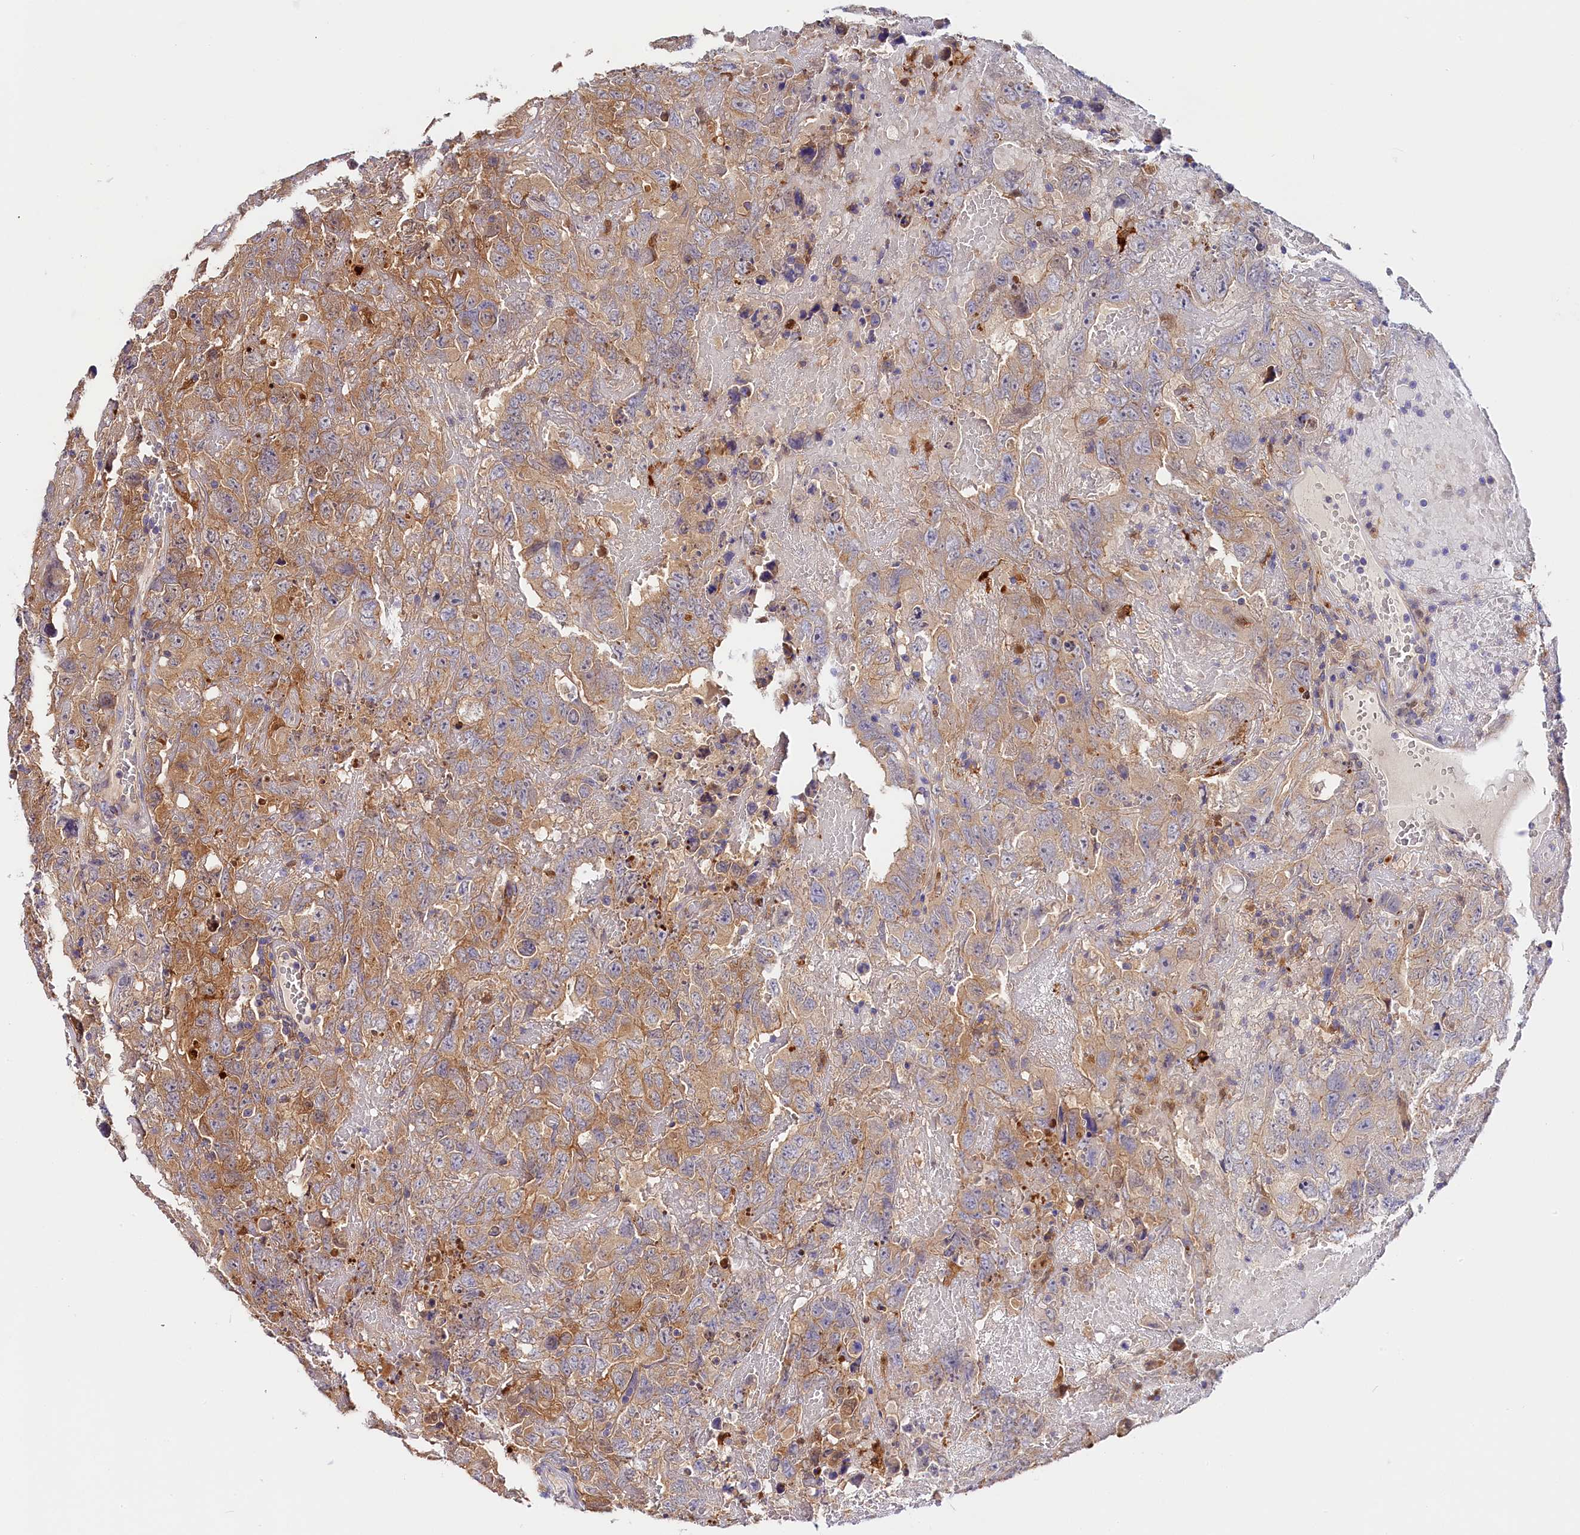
{"staining": {"intensity": "weak", "quantity": "25%-75%", "location": "cytoplasmic/membranous"}, "tissue": "testis cancer", "cell_type": "Tumor cells", "image_type": "cancer", "snomed": [{"axis": "morphology", "description": "Carcinoma, Embryonal, NOS"}, {"axis": "topography", "description": "Testis"}], "caption": "This histopathology image demonstrates embryonal carcinoma (testis) stained with immunohistochemistry to label a protein in brown. The cytoplasmic/membranous of tumor cells show weak positivity for the protein. Nuclei are counter-stained blue.", "gene": "KATNB1", "patient": {"sex": "male", "age": 45}}